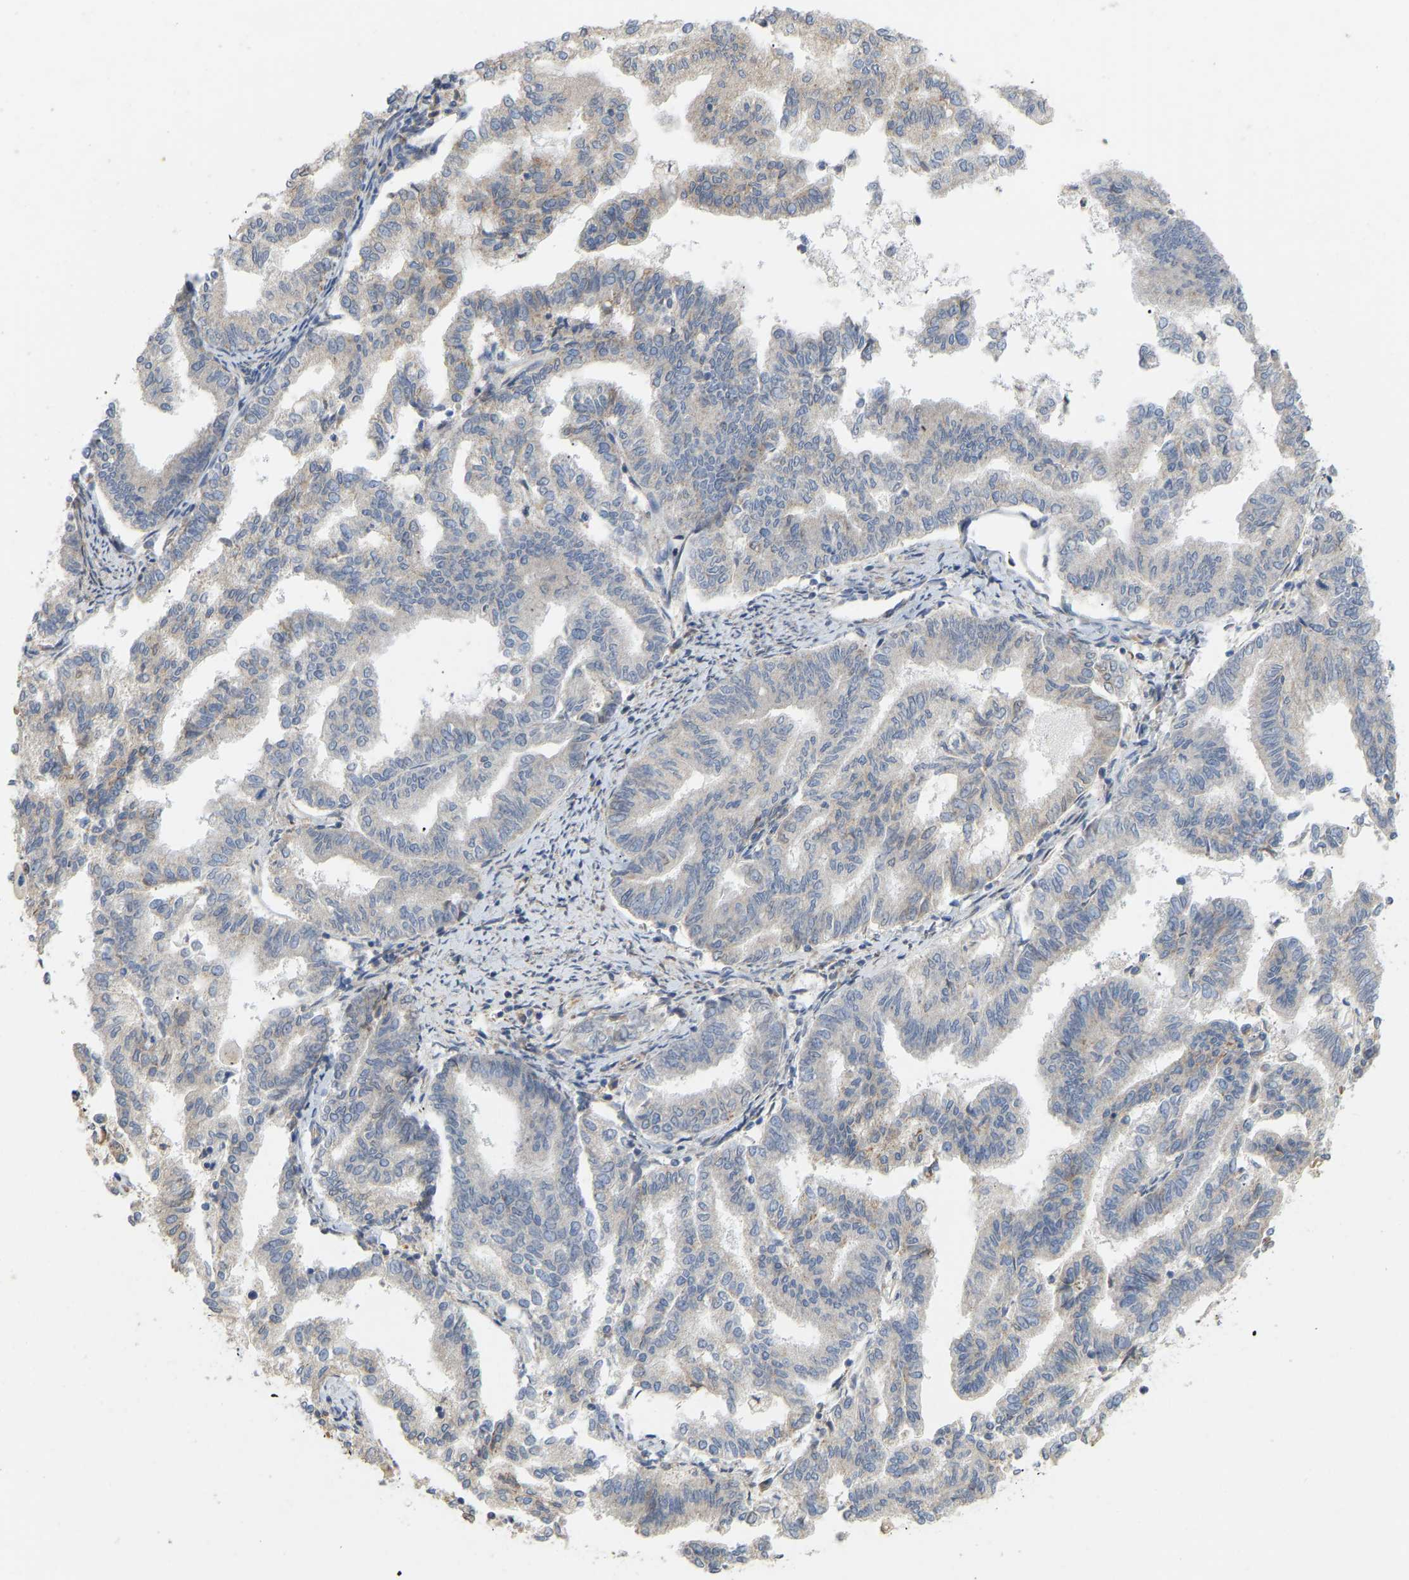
{"staining": {"intensity": "negative", "quantity": "none", "location": "none"}, "tissue": "endometrial cancer", "cell_type": "Tumor cells", "image_type": "cancer", "snomed": [{"axis": "morphology", "description": "Adenocarcinoma, NOS"}, {"axis": "topography", "description": "Endometrium"}], "caption": "The IHC micrograph has no significant staining in tumor cells of endometrial cancer (adenocarcinoma) tissue. The staining was performed using DAB (3,3'-diaminobenzidine) to visualize the protein expression in brown, while the nuclei were stained in blue with hematoxylin (Magnification: 20x).", "gene": "HACD2", "patient": {"sex": "female", "age": 79}}